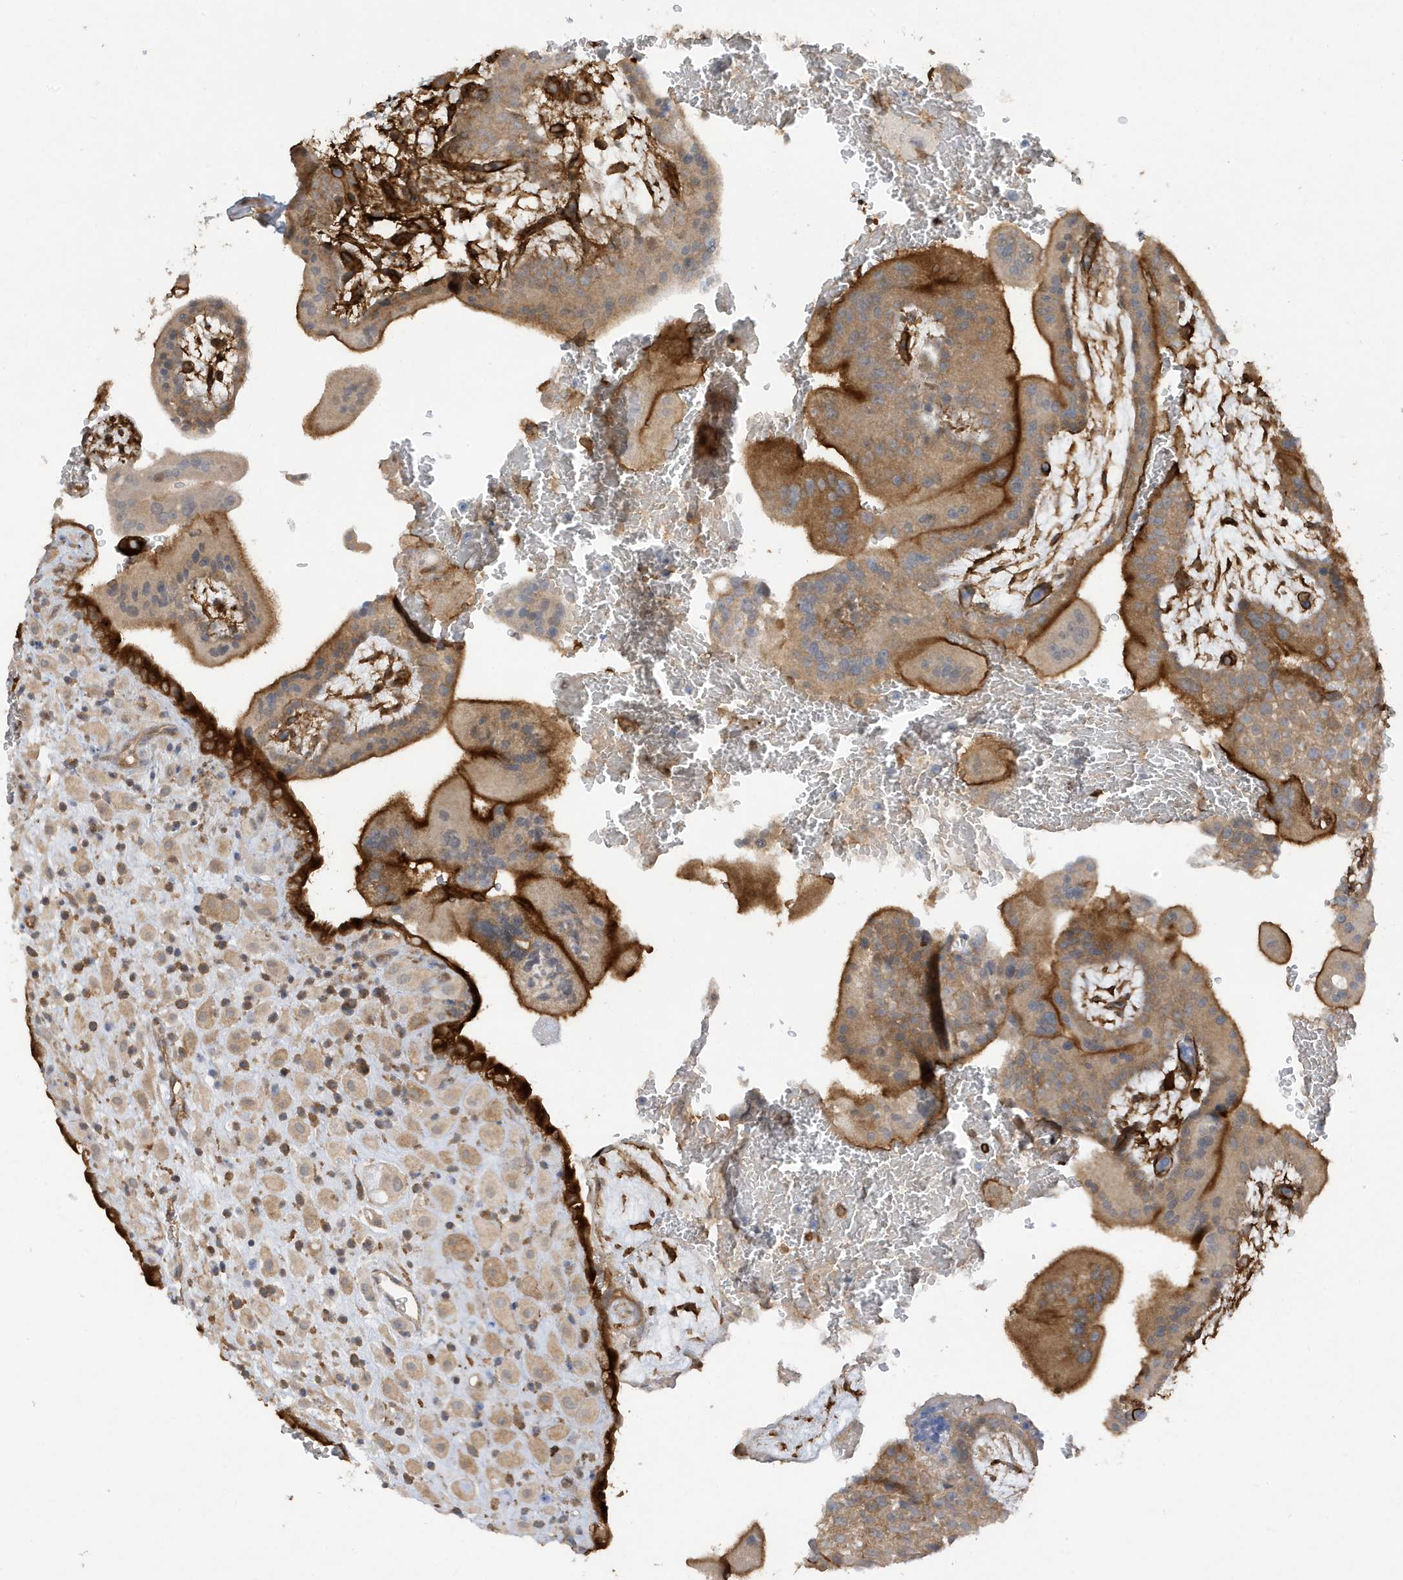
{"staining": {"intensity": "weak", "quantity": "25%-75%", "location": "cytoplasmic/membranous"}, "tissue": "placenta", "cell_type": "Decidual cells", "image_type": "normal", "snomed": [{"axis": "morphology", "description": "Normal tissue, NOS"}, {"axis": "topography", "description": "Placenta"}], "caption": "This is a histology image of IHC staining of unremarkable placenta, which shows weak staining in the cytoplasmic/membranous of decidual cells.", "gene": "PHACTR2", "patient": {"sex": "female", "age": 35}}